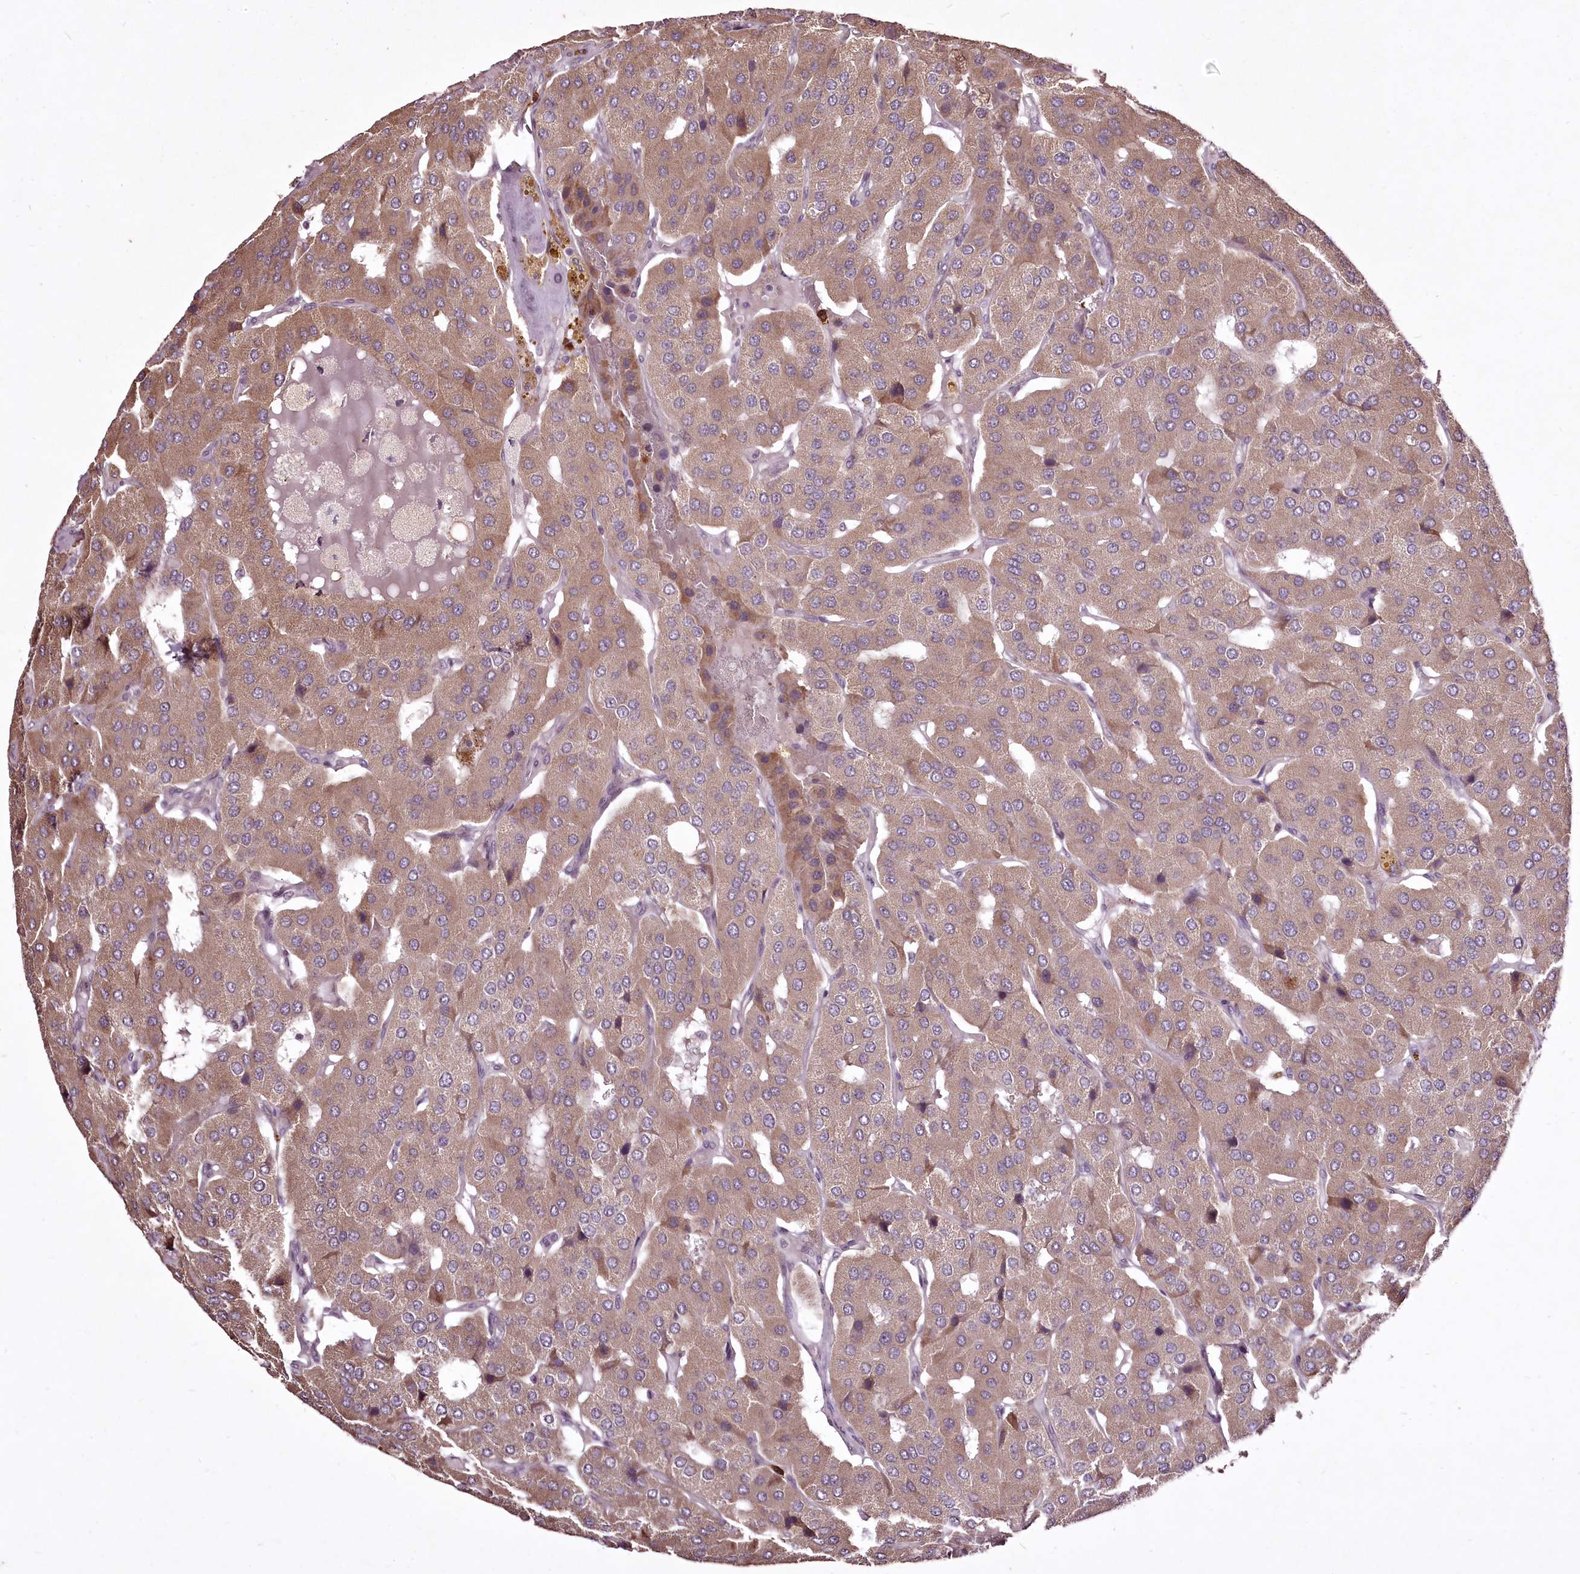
{"staining": {"intensity": "weak", "quantity": ">75%", "location": "cytoplasmic/membranous"}, "tissue": "parathyroid gland", "cell_type": "Glandular cells", "image_type": "normal", "snomed": [{"axis": "morphology", "description": "Normal tissue, NOS"}, {"axis": "morphology", "description": "Adenoma, NOS"}, {"axis": "topography", "description": "Parathyroid gland"}], "caption": "Protein analysis of unremarkable parathyroid gland displays weak cytoplasmic/membranous expression in approximately >75% of glandular cells.", "gene": "ADRA1D", "patient": {"sex": "female", "age": 86}}